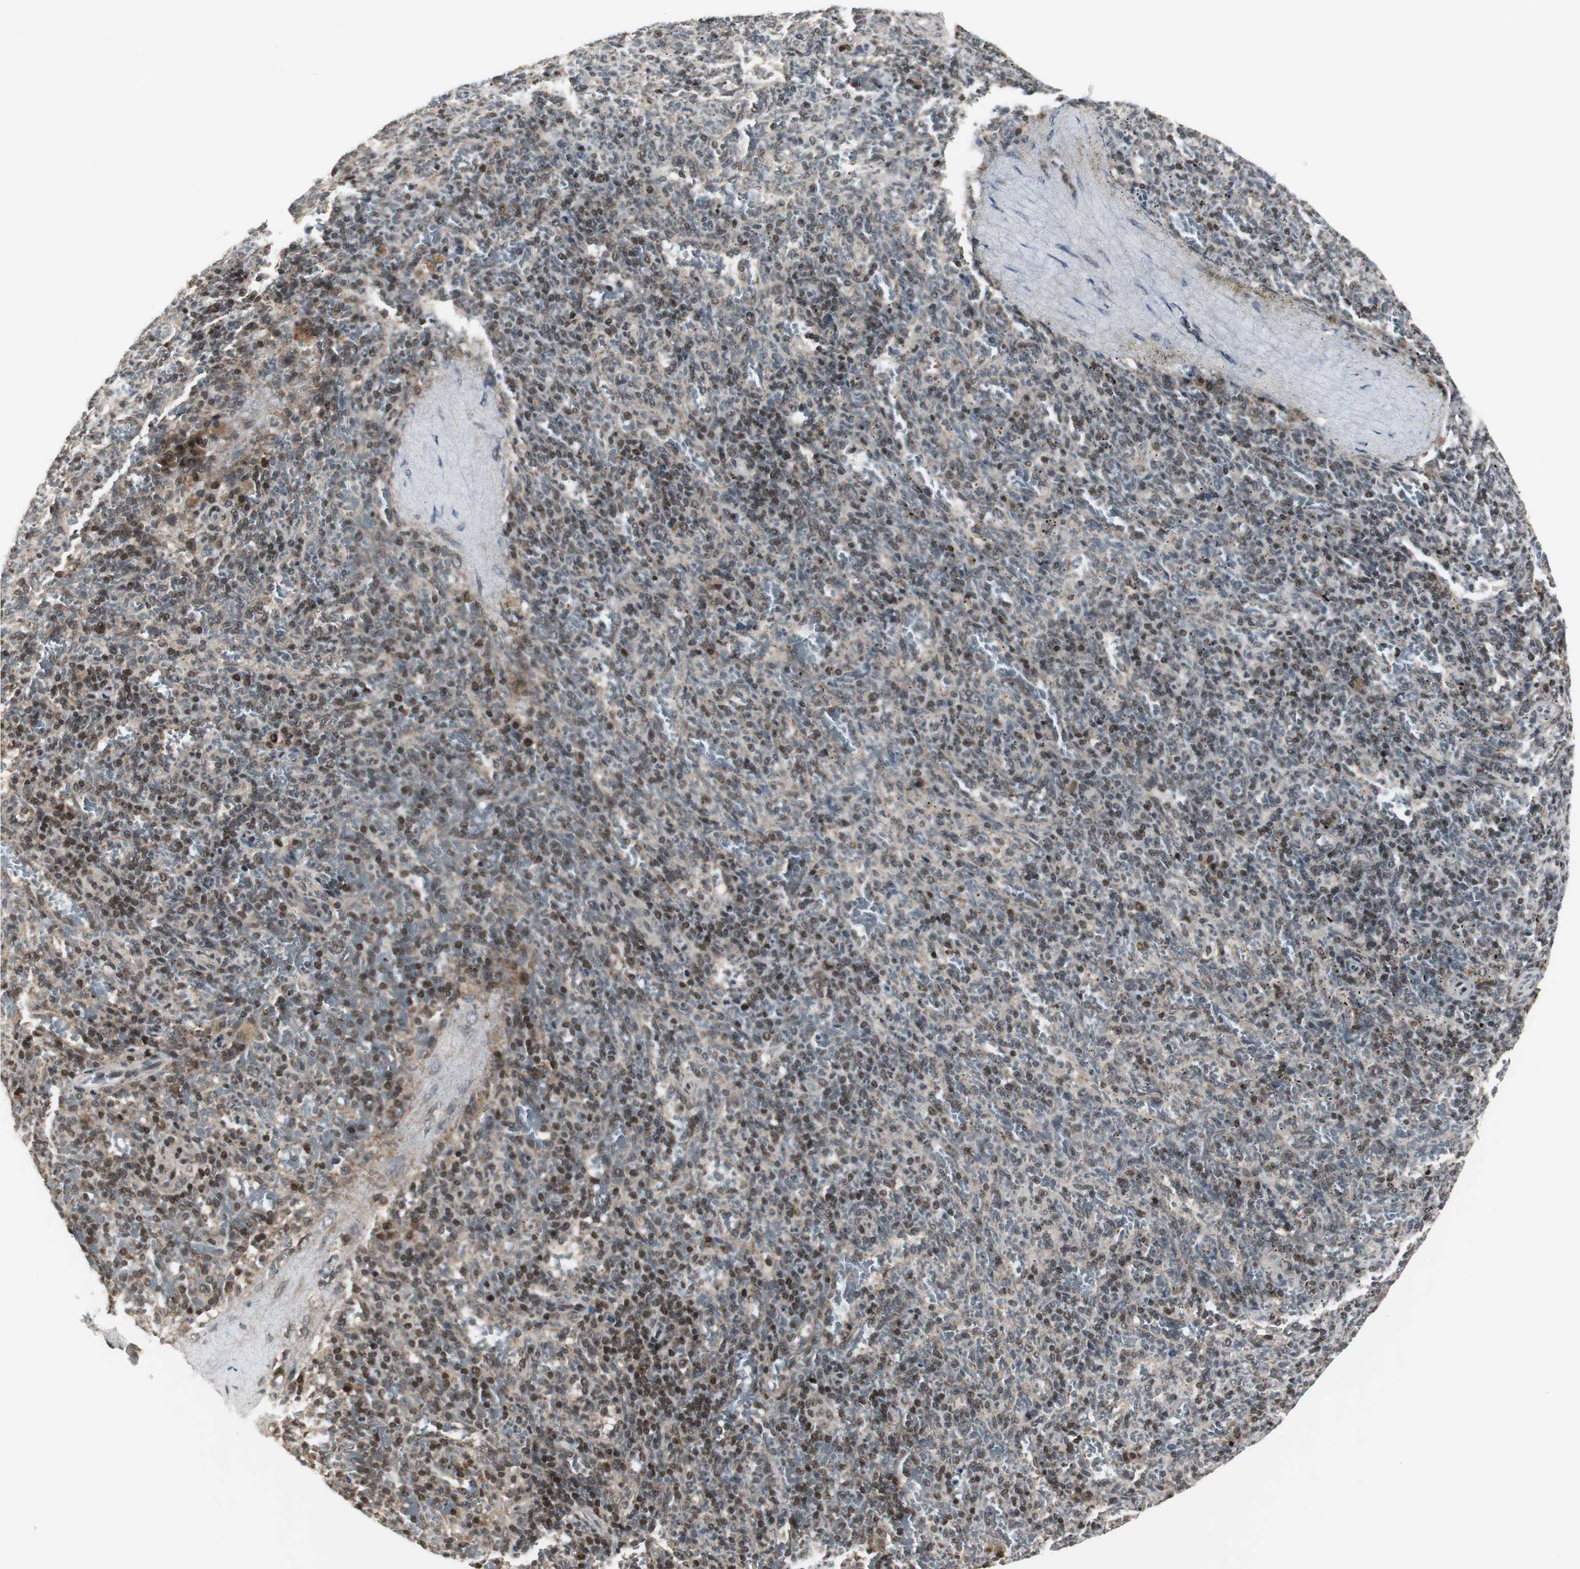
{"staining": {"intensity": "moderate", "quantity": "<25%", "location": "nuclear"}, "tissue": "spleen", "cell_type": "Cells in red pulp", "image_type": "normal", "snomed": [{"axis": "morphology", "description": "Normal tissue, NOS"}, {"axis": "topography", "description": "Spleen"}], "caption": "About <25% of cells in red pulp in benign spleen show moderate nuclear protein staining as visualized by brown immunohistochemical staining.", "gene": "MPG", "patient": {"sex": "female", "age": 43}}